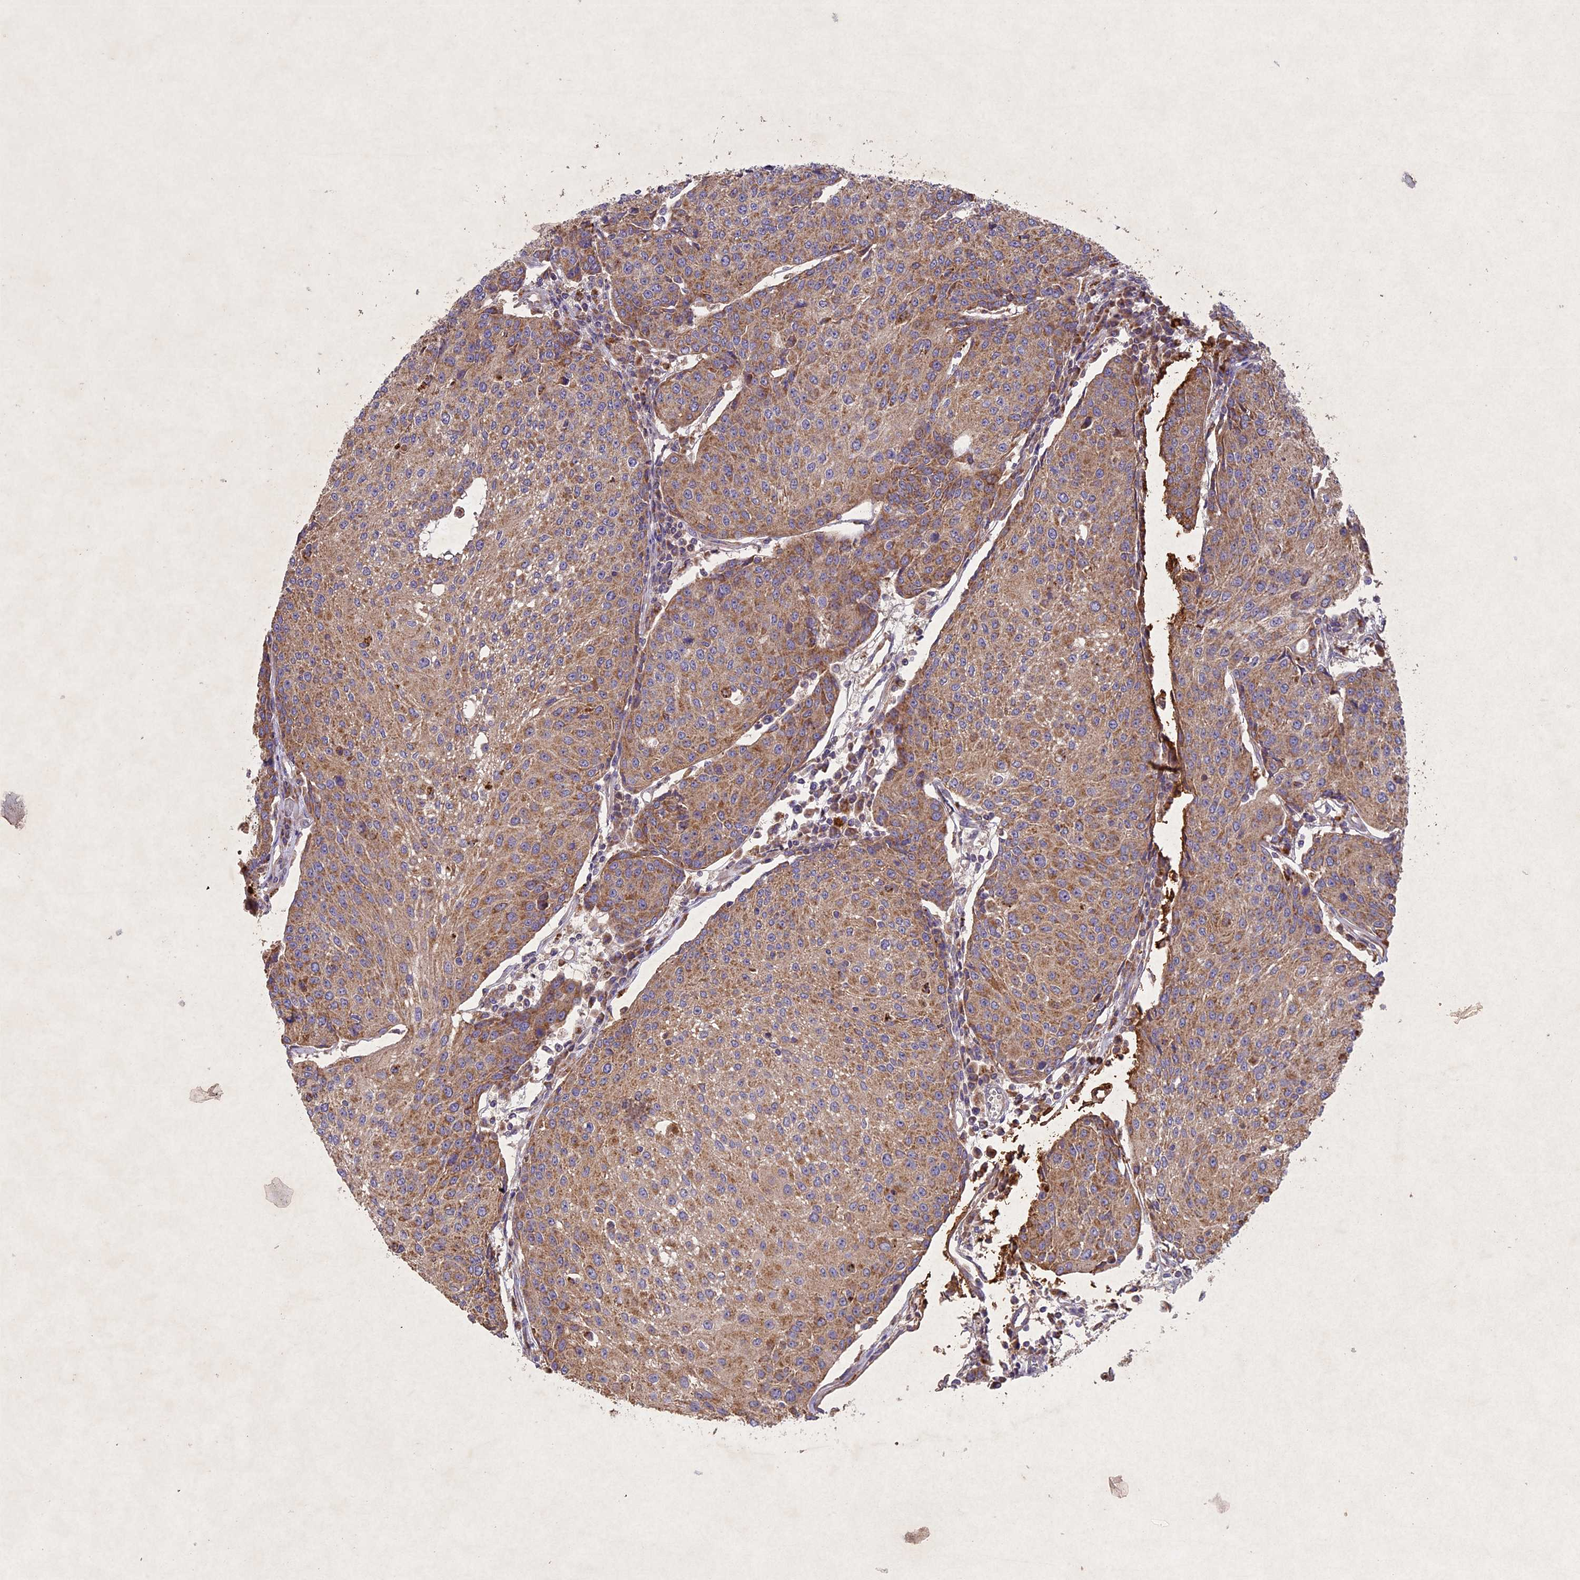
{"staining": {"intensity": "moderate", "quantity": ">75%", "location": "cytoplasmic/membranous"}, "tissue": "urothelial cancer", "cell_type": "Tumor cells", "image_type": "cancer", "snomed": [{"axis": "morphology", "description": "Urothelial carcinoma, High grade"}, {"axis": "topography", "description": "Urinary bladder"}], "caption": "A histopathology image of urothelial carcinoma (high-grade) stained for a protein shows moderate cytoplasmic/membranous brown staining in tumor cells.", "gene": "CIAO2B", "patient": {"sex": "female", "age": 85}}